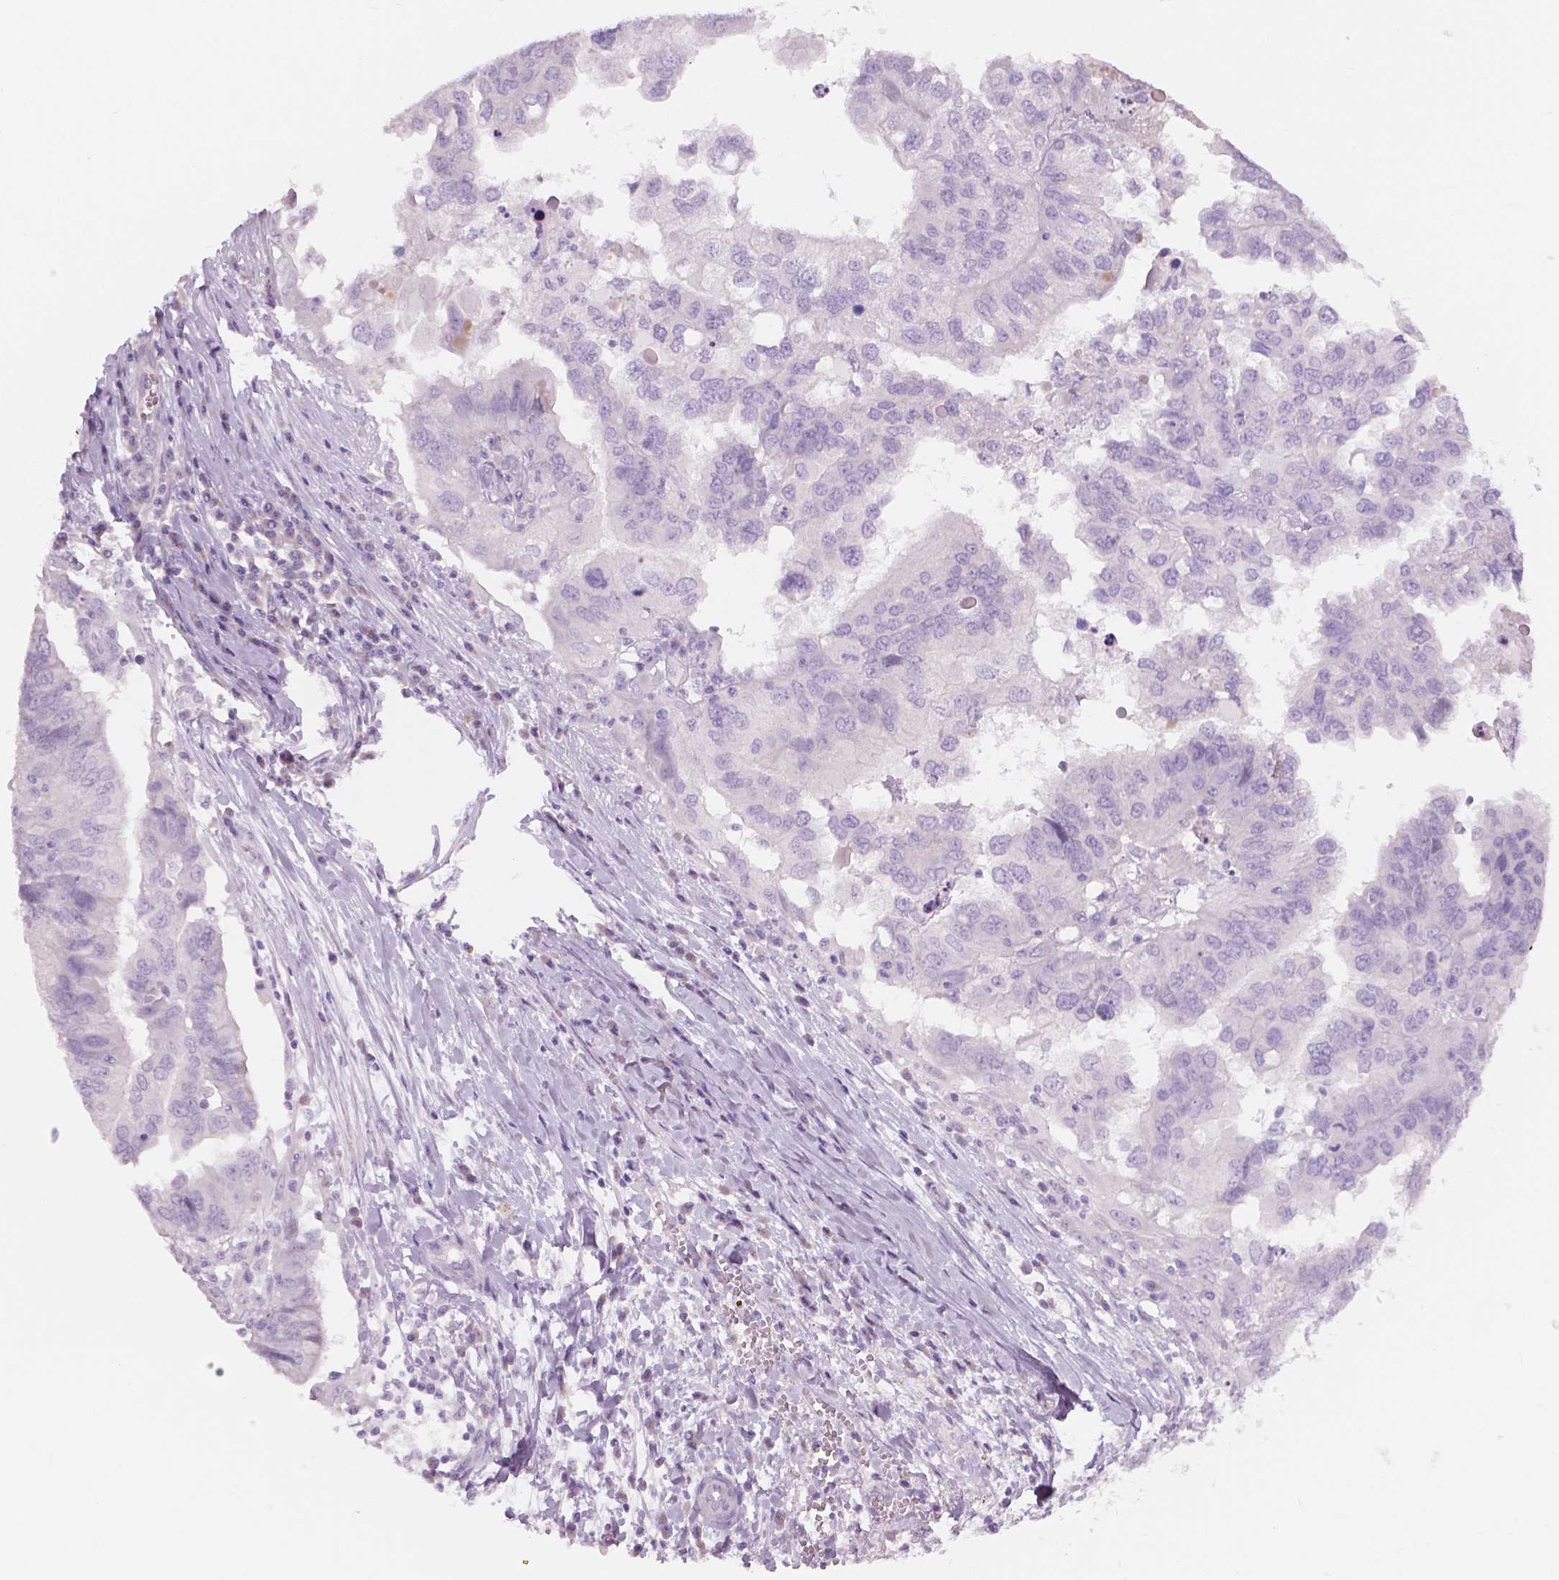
{"staining": {"intensity": "negative", "quantity": "none", "location": "none"}, "tissue": "ovarian cancer", "cell_type": "Tumor cells", "image_type": "cancer", "snomed": [{"axis": "morphology", "description": "Cystadenocarcinoma, serous, NOS"}, {"axis": "topography", "description": "Ovary"}], "caption": "Tumor cells are negative for brown protein staining in ovarian cancer.", "gene": "A4GNT", "patient": {"sex": "female", "age": 79}}